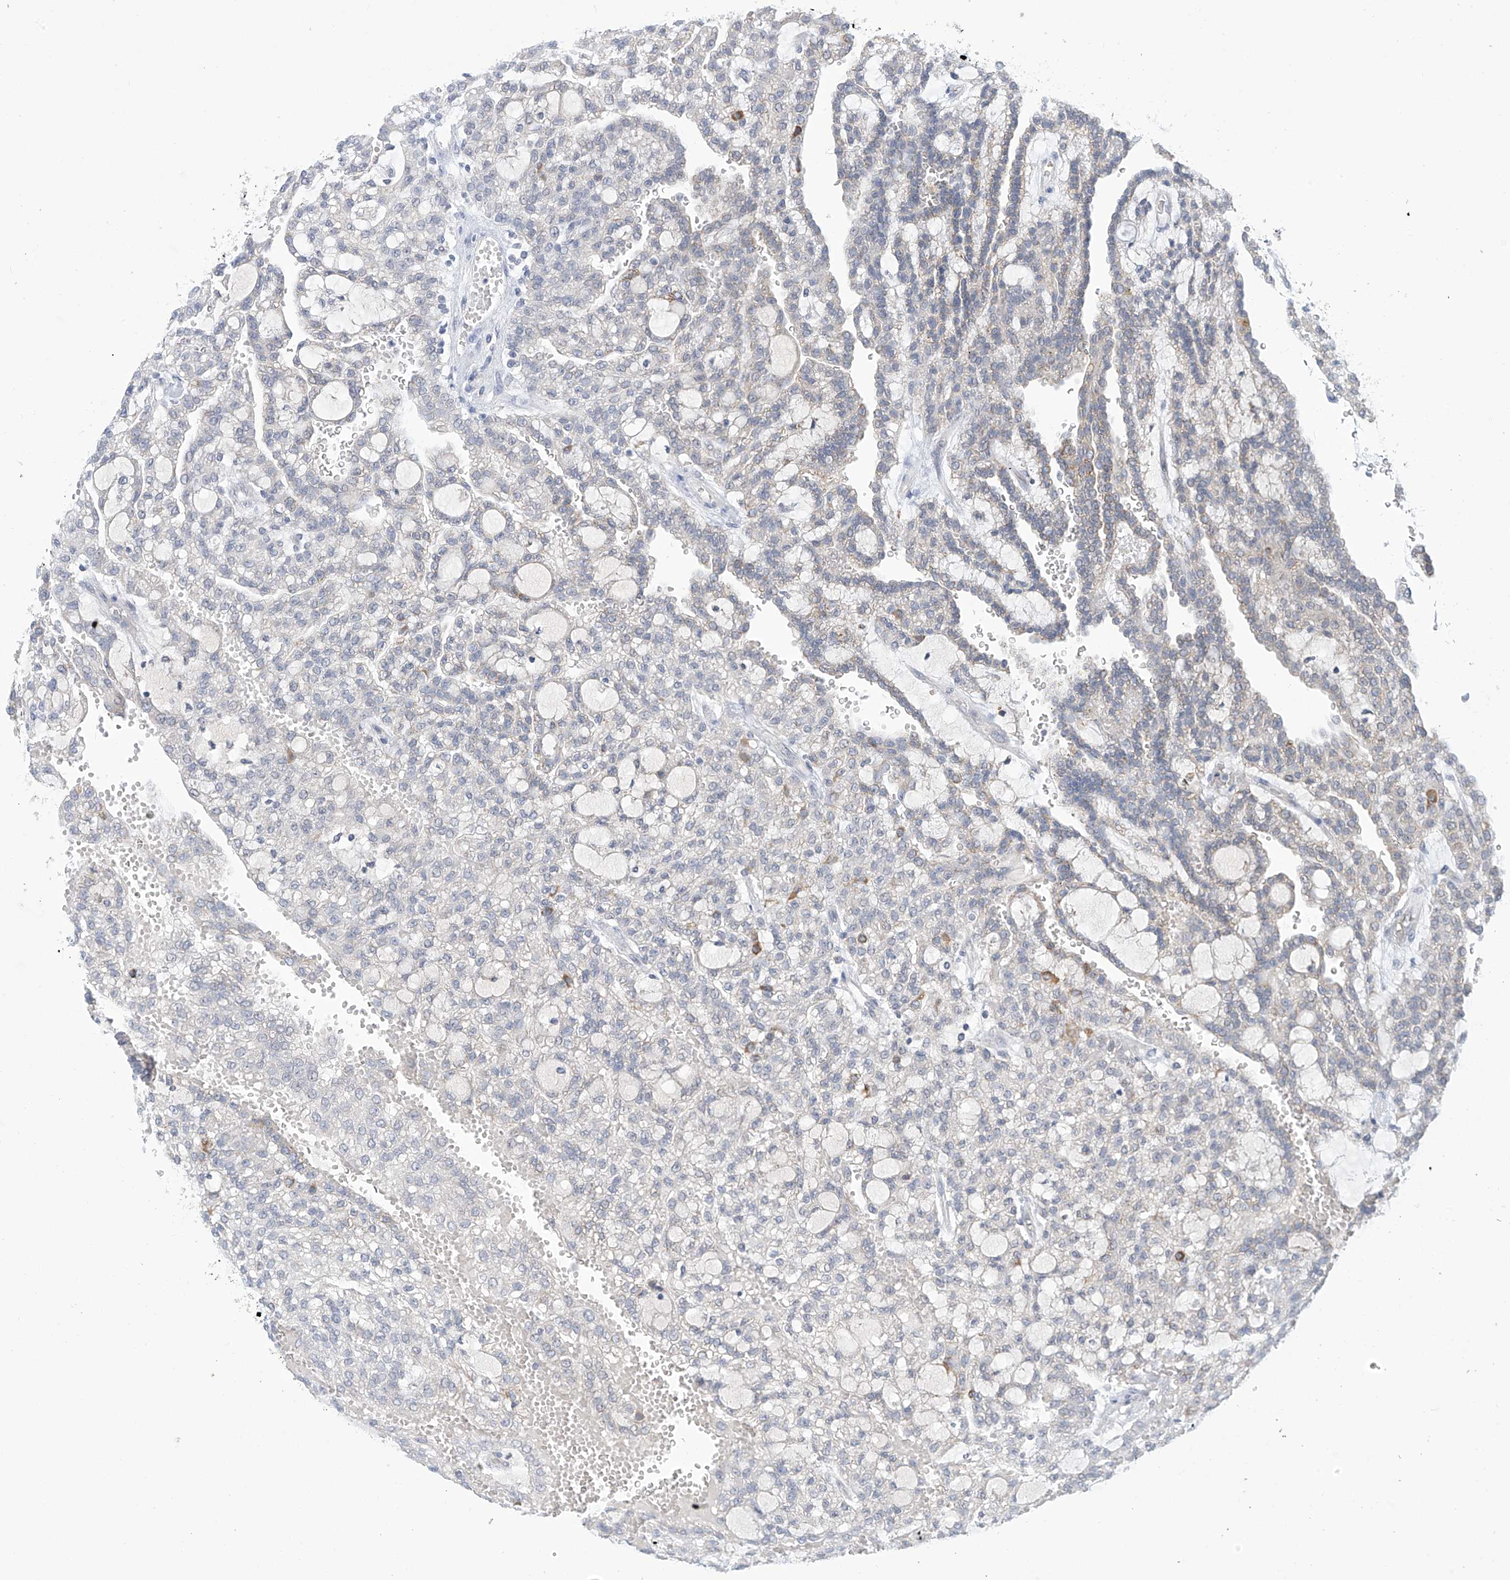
{"staining": {"intensity": "negative", "quantity": "none", "location": "none"}, "tissue": "renal cancer", "cell_type": "Tumor cells", "image_type": "cancer", "snomed": [{"axis": "morphology", "description": "Adenocarcinoma, NOS"}, {"axis": "topography", "description": "Kidney"}], "caption": "Human renal adenocarcinoma stained for a protein using IHC displays no staining in tumor cells.", "gene": "IBA57", "patient": {"sex": "male", "age": 63}}